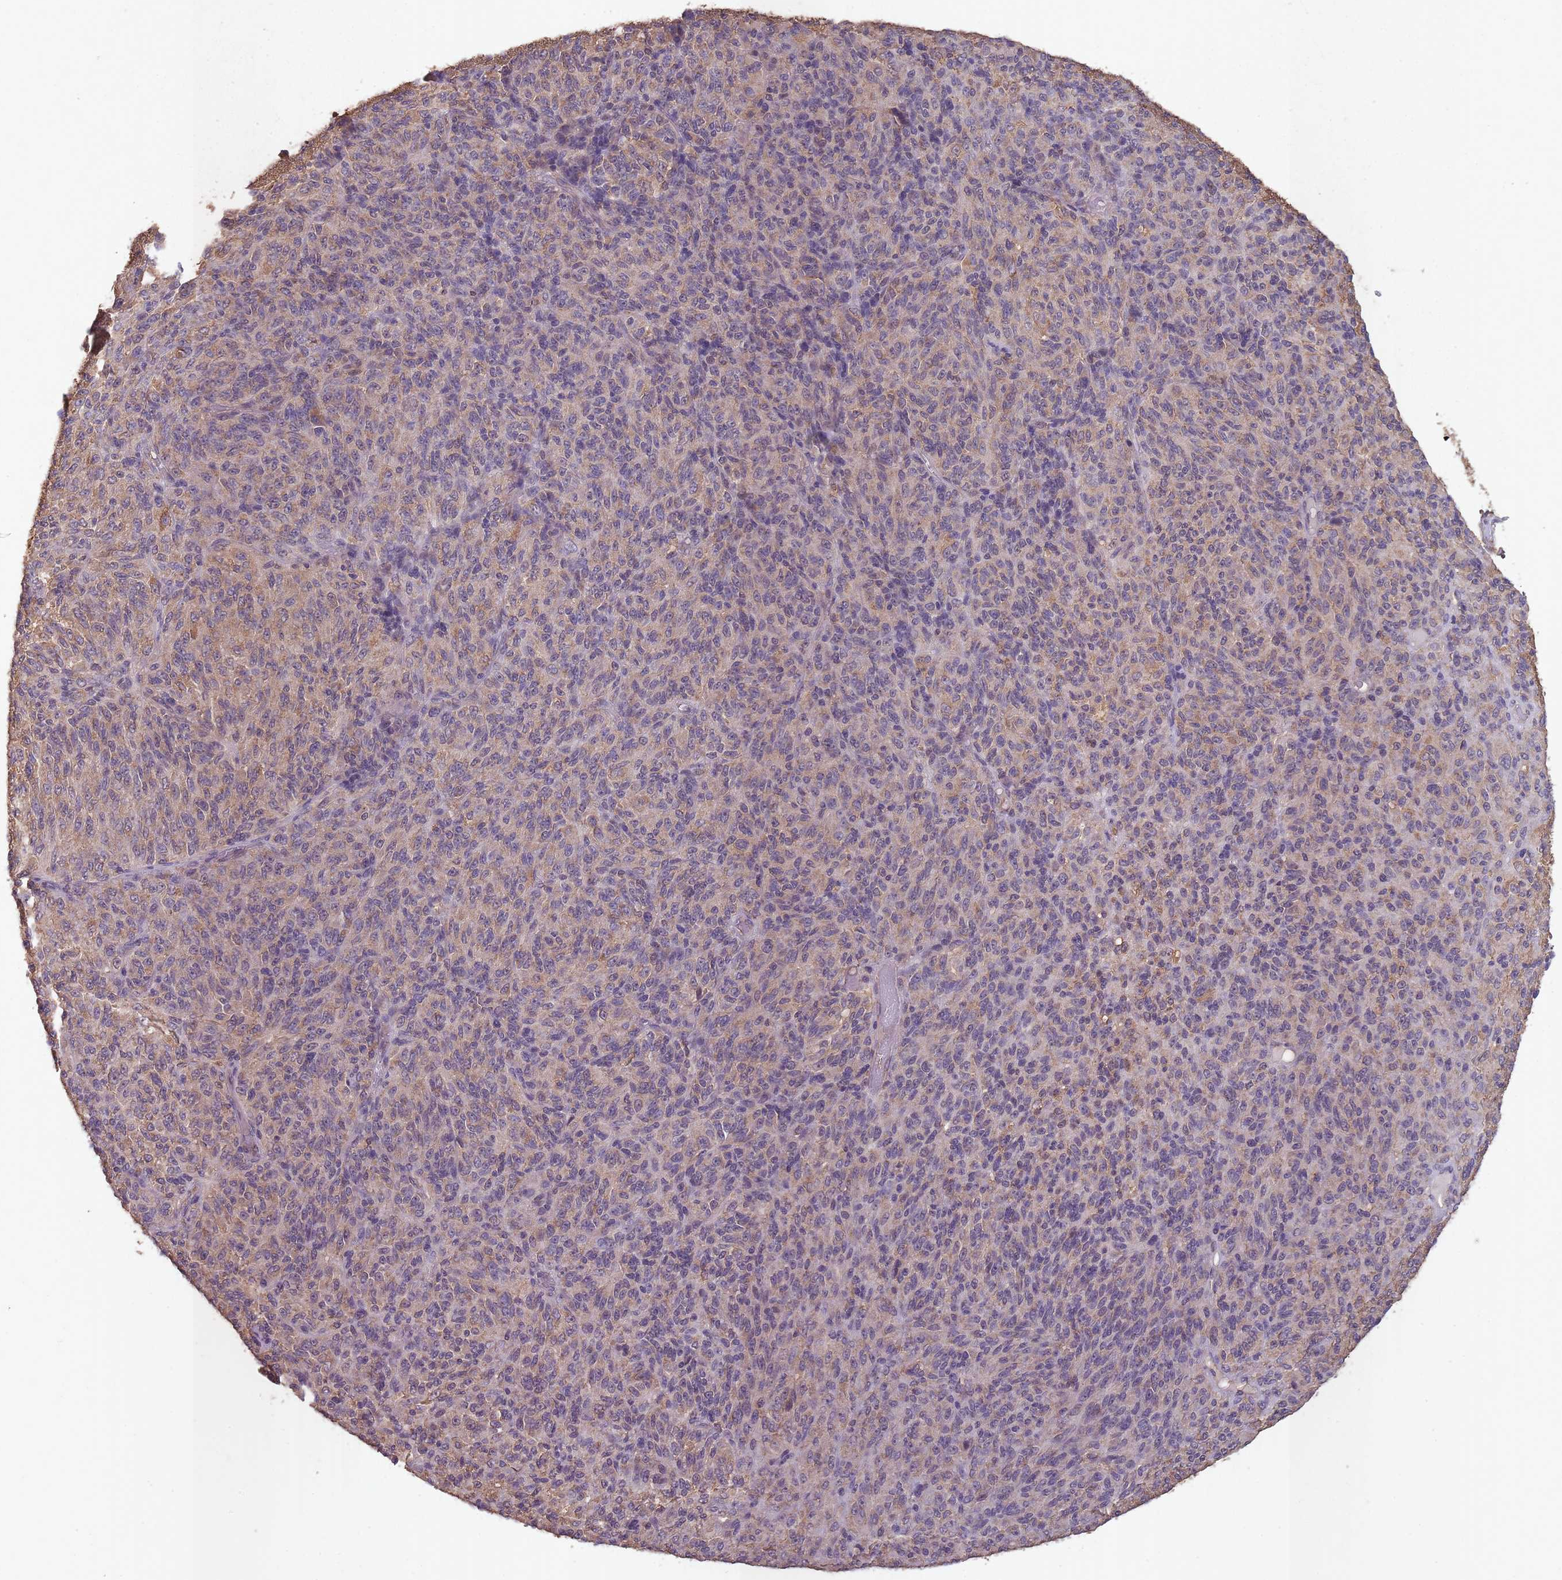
{"staining": {"intensity": "moderate", "quantity": "25%-75%", "location": "cytoplasmic/membranous"}, "tissue": "melanoma", "cell_type": "Tumor cells", "image_type": "cancer", "snomed": [{"axis": "morphology", "description": "Malignant melanoma, Metastatic site"}, {"axis": "topography", "description": "Brain"}], "caption": "Human malignant melanoma (metastatic site) stained with a brown dye exhibits moderate cytoplasmic/membranous positive positivity in about 25%-75% of tumor cells.", "gene": "SANBR", "patient": {"sex": "female", "age": 56}}